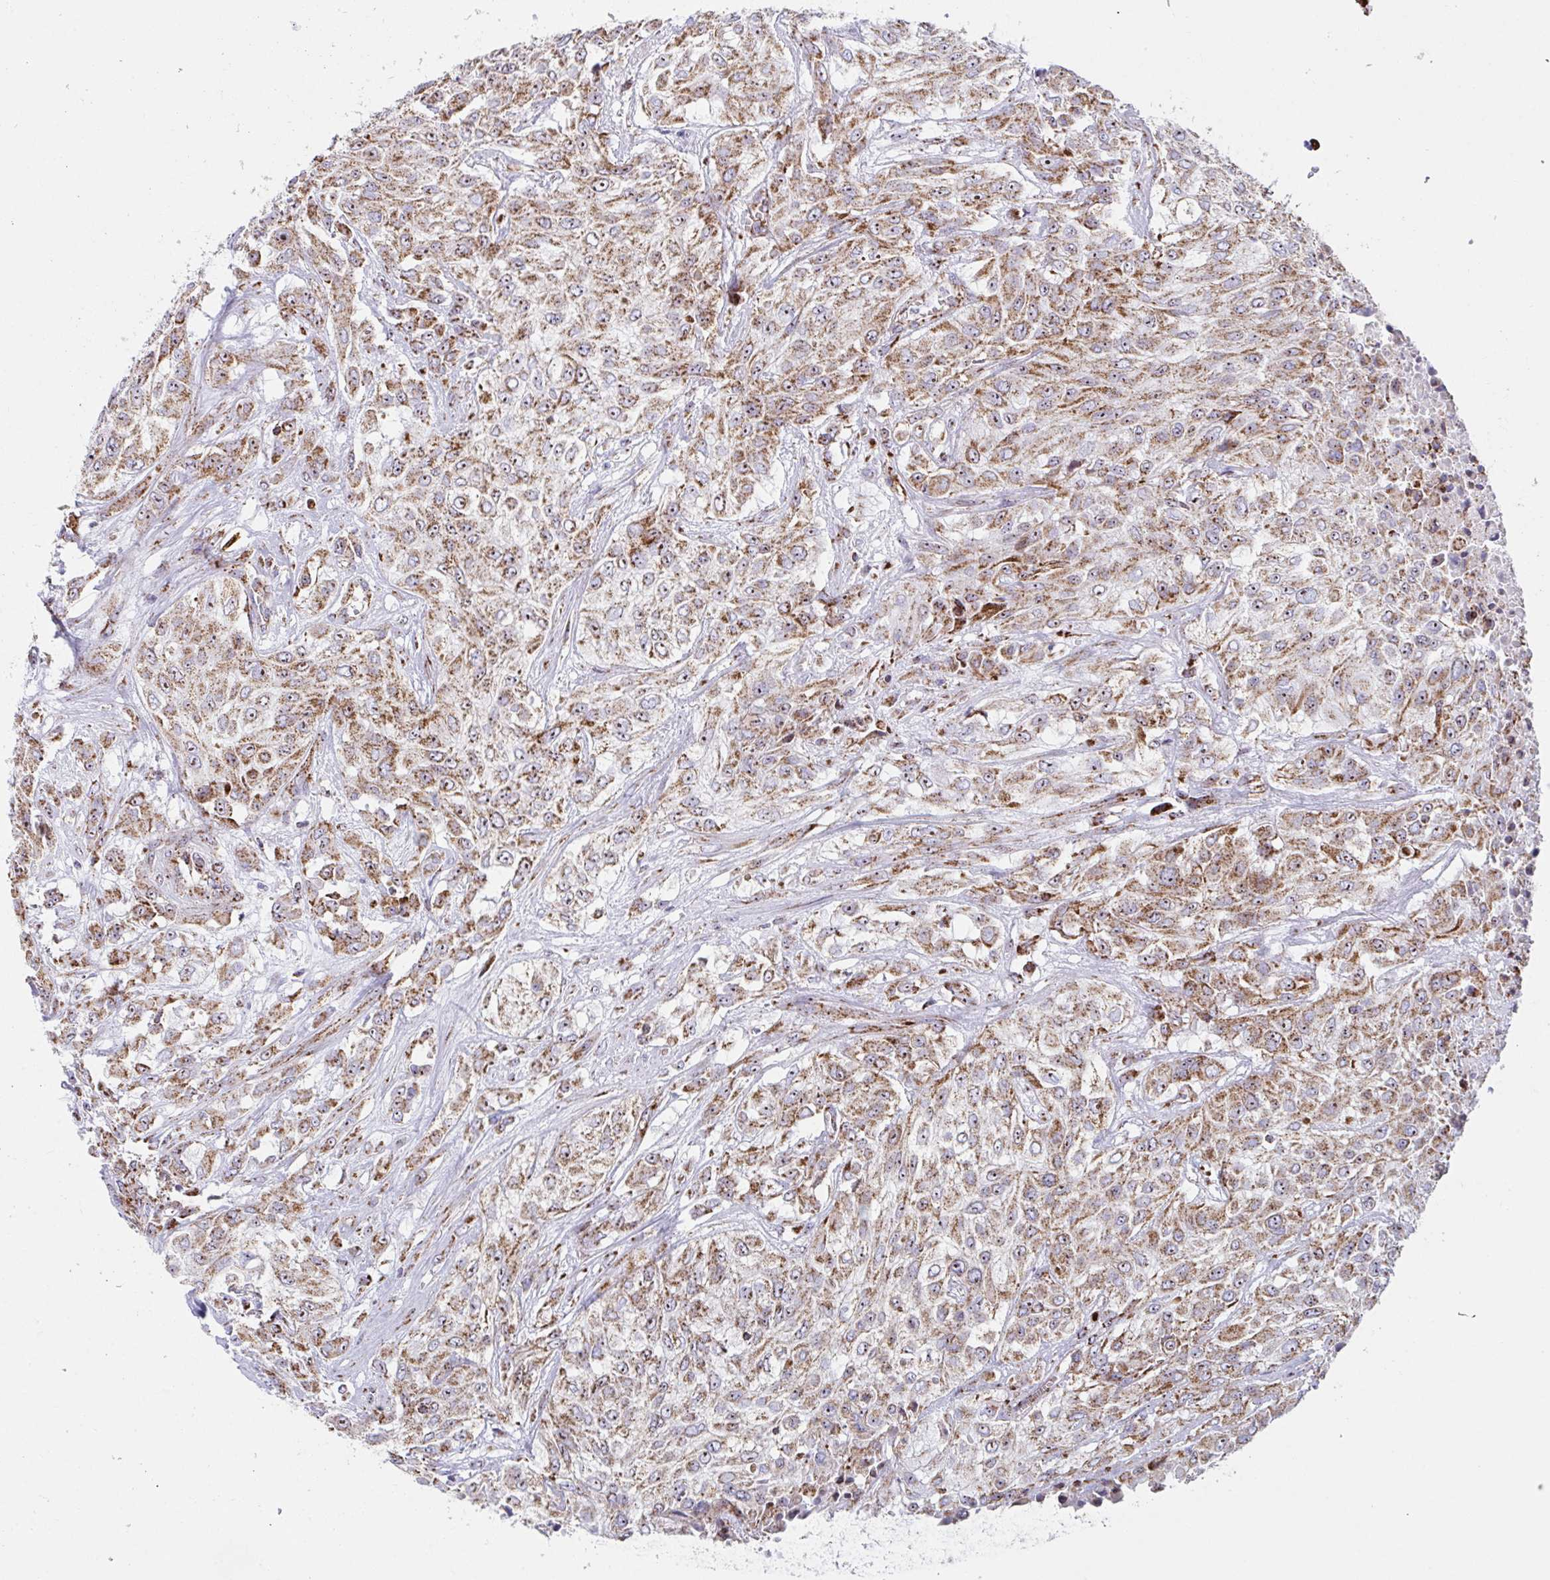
{"staining": {"intensity": "moderate", "quantity": ">75%", "location": "cytoplasmic/membranous"}, "tissue": "urothelial cancer", "cell_type": "Tumor cells", "image_type": "cancer", "snomed": [{"axis": "morphology", "description": "Urothelial carcinoma, High grade"}, {"axis": "topography", "description": "Urinary bladder"}], "caption": "A micrograph of urothelial cancer stained for a protein shows moderate cytoplasmic/membranous brown staining in tumor cells.", "gene": "ATP5MJ", "patient": {"sex": "male", "age": 57}}